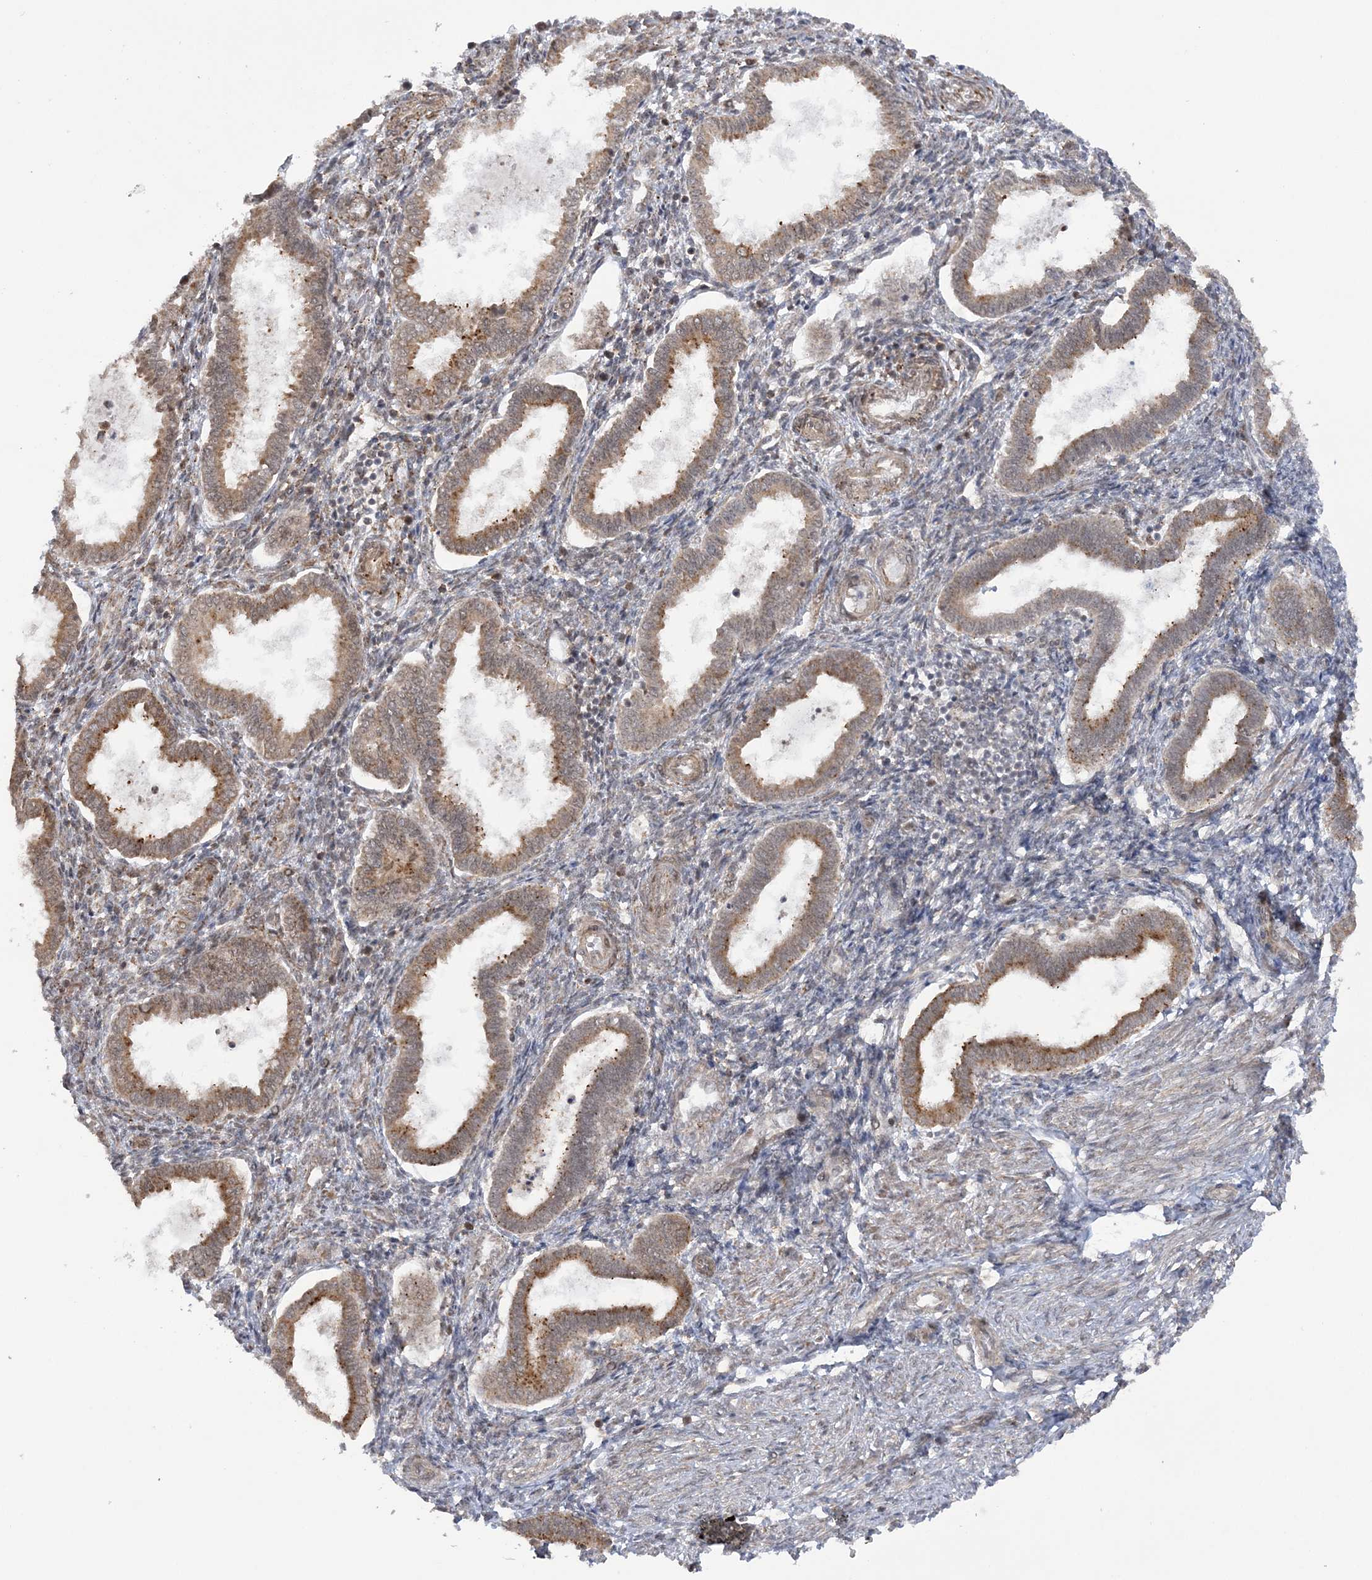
{"staining": {"intensity": "moderate", "quantity": "25%-75%", "location": "cytoplasmic/membranous"}, "tissue": "endometrium", "cell_type": "Cells in endometrial stroma", "image_type": "normal", "snomed": [{"axis": "morphology", "description": "Normal tissue, NOS"}, {"axis": "topography", "description": "Endometrium"}], "caption": "Immunohistochemistry micrograph of unremarkable human endometrium stained for a protein (brown), which exhibits medium levels of moderate cytoplasmic/membranous staining in approximately 25%-75% of cells in endometrial stroma.", "gene": "MRPL47", "patient": {"sex": "female", "age": 24}}